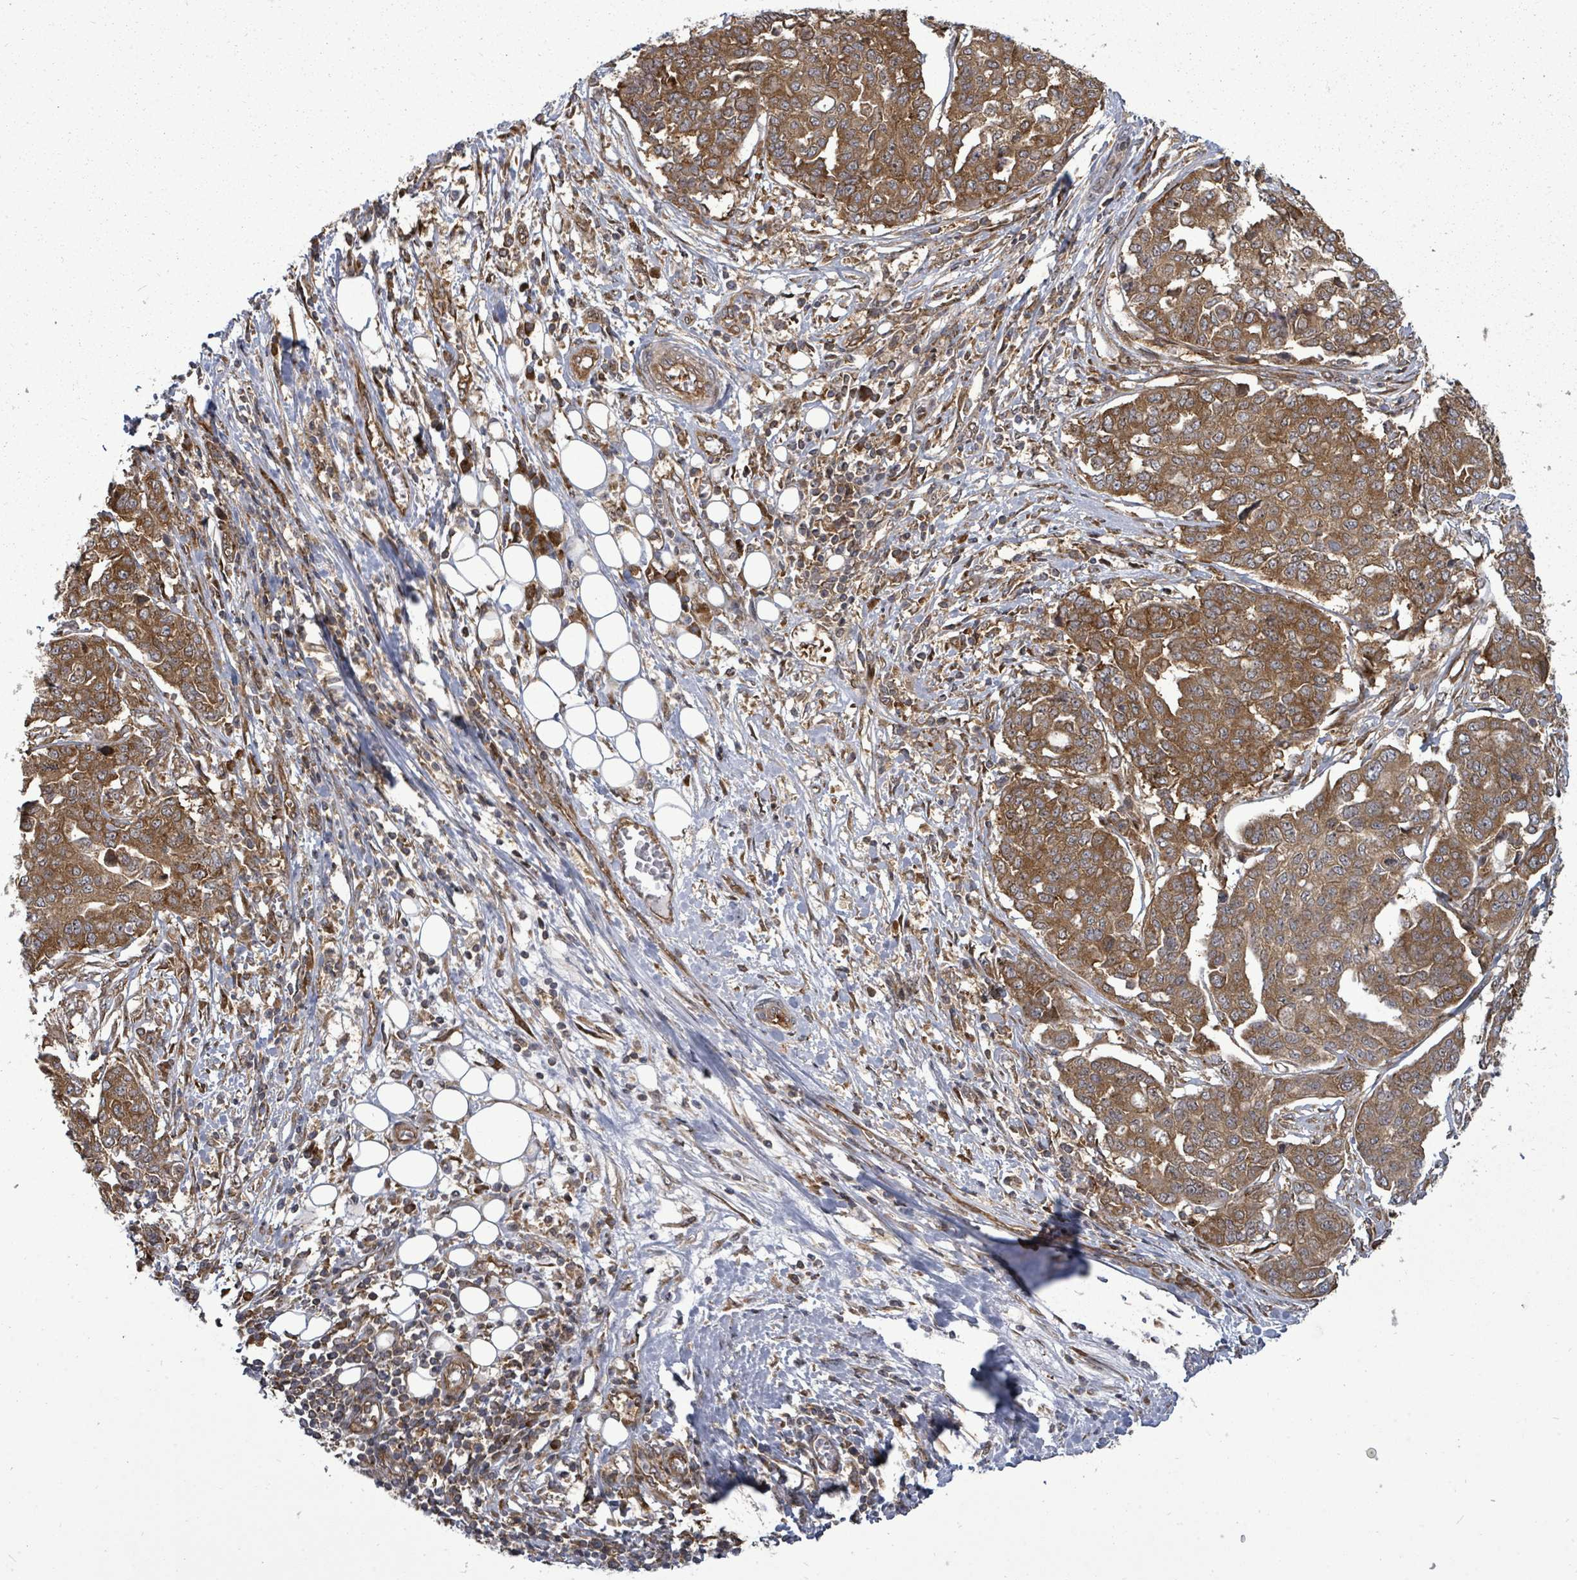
{"staining": {"intensity": "moderate", "quantity": ">75%", "location": "cytoplasmic/membranous"}, "tissue": "ovarian cancer", "cell_type": "Tumor cells", "image_type": "cancer", "snomed": [{"axis": "morphology", "description": "Cystadenocarcinoma, serous, NOS"}, {"axis": "topography", "description": "Soft tissue"}, {"axis": "topography", "description": "Ovary"}], "caption": "The histopathology image reveals immunohistochemical staining of ovarian cancer (serous cystadenocarcinoma). There is moderate cytoplasmic/membranous expression is present in approximately >75% of tumor cells. (DAB = brown stain, brightfield microscopy at high magnification).", "gene": "EIF3C", "patient": {"sex": "female", "age": 57}}